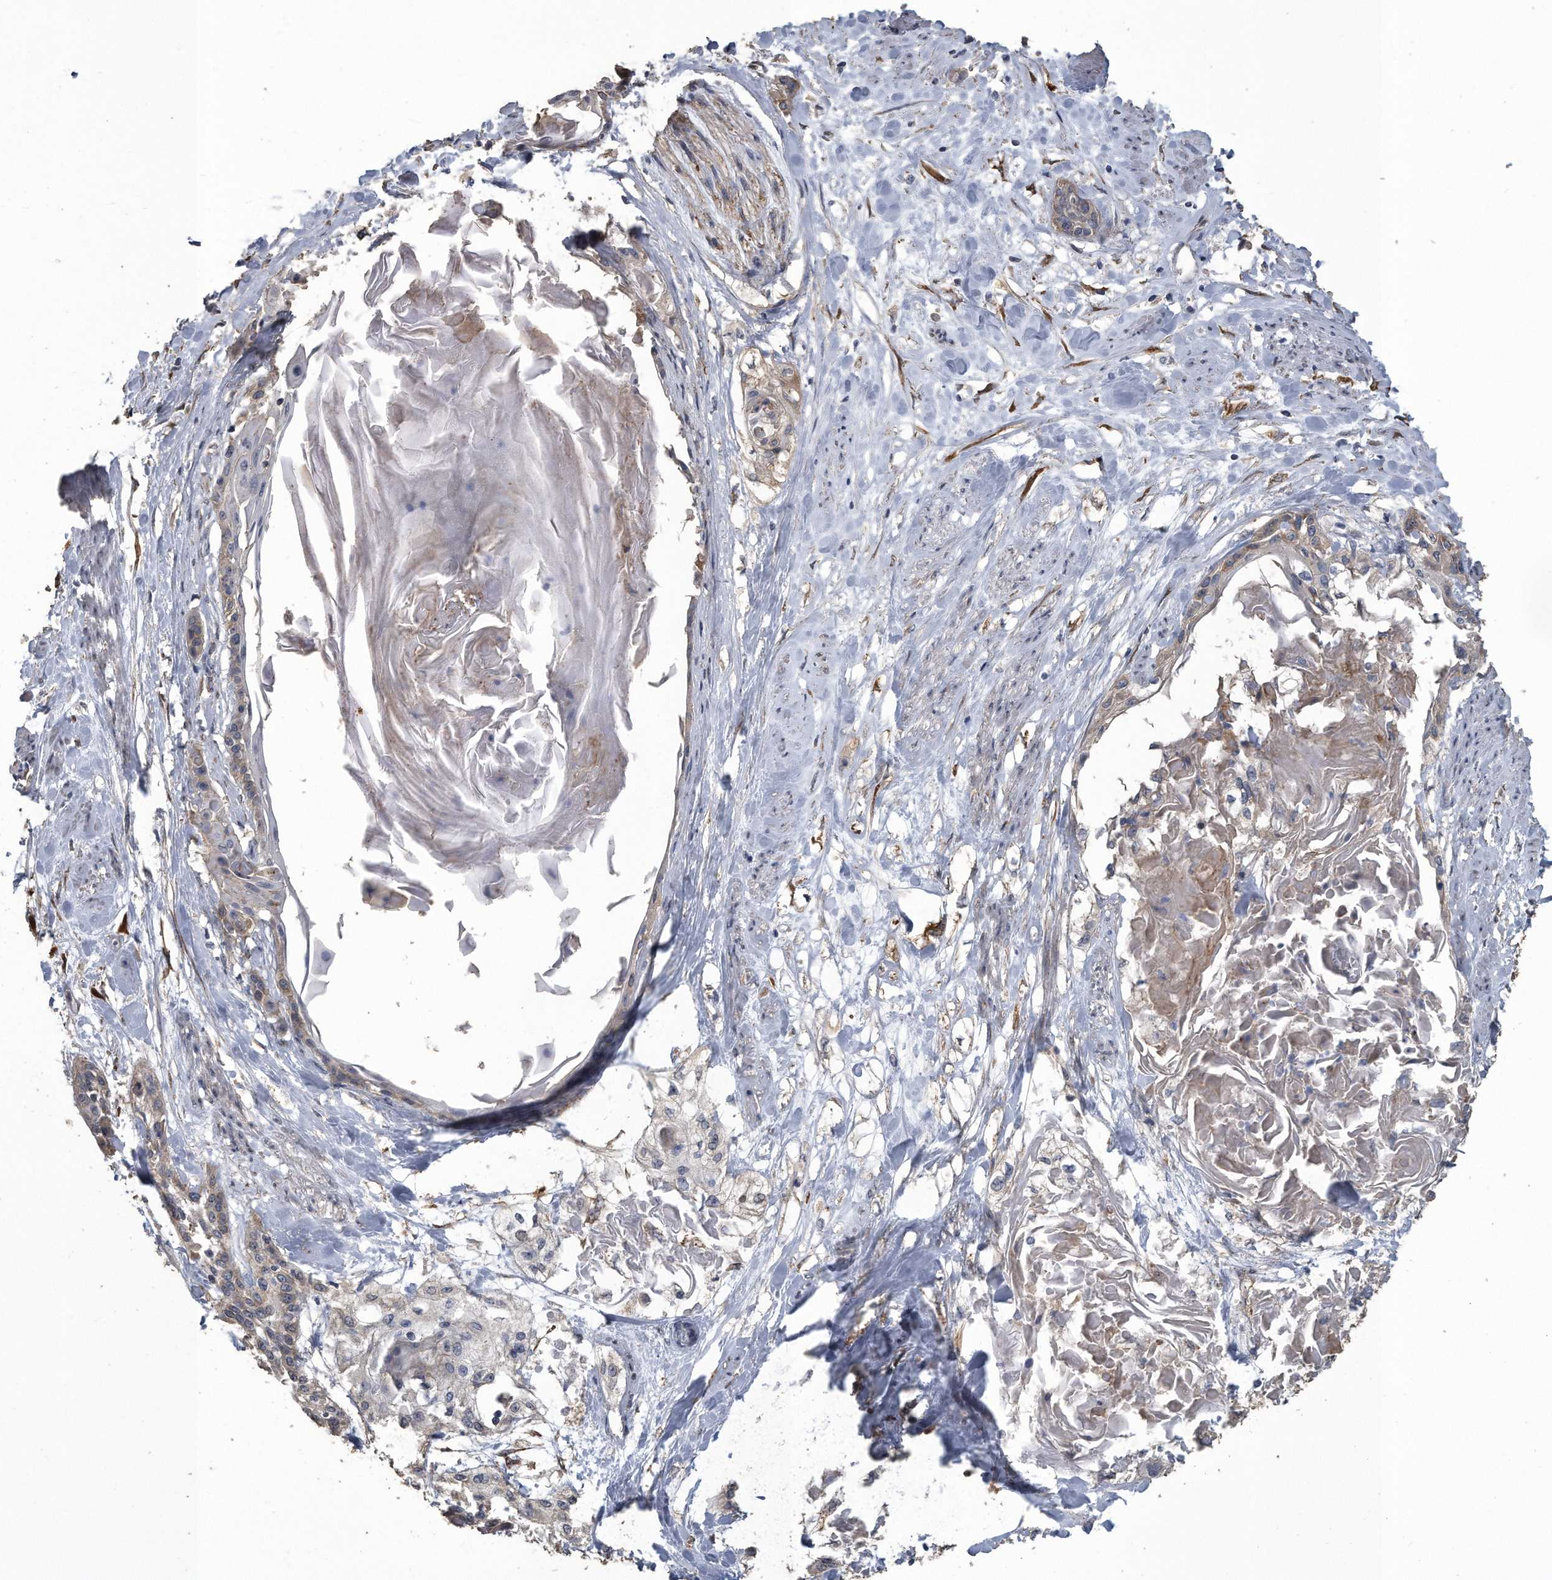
{"staining": {"intensity": "weak", "quantity": "25%-75%", "location": "cytoplasmic/membranous"}, "tissue": "cervical cancer", "cell_type": "Tumor cells", "image_type": "cancer", "snomed": [{"axis": "morphology", "description": "Squamous cell carcinoma, NOS"}, {"axis": "topography", "description": "Cervix"}], "caption": "Cervical cancer (squamous cell carcinoma) stained for a protein reveals weak cytoplasmic/membranous positivity in tumor cells.", "gene": "PCLO", "patient": {"sex": "female", "age": 57}}